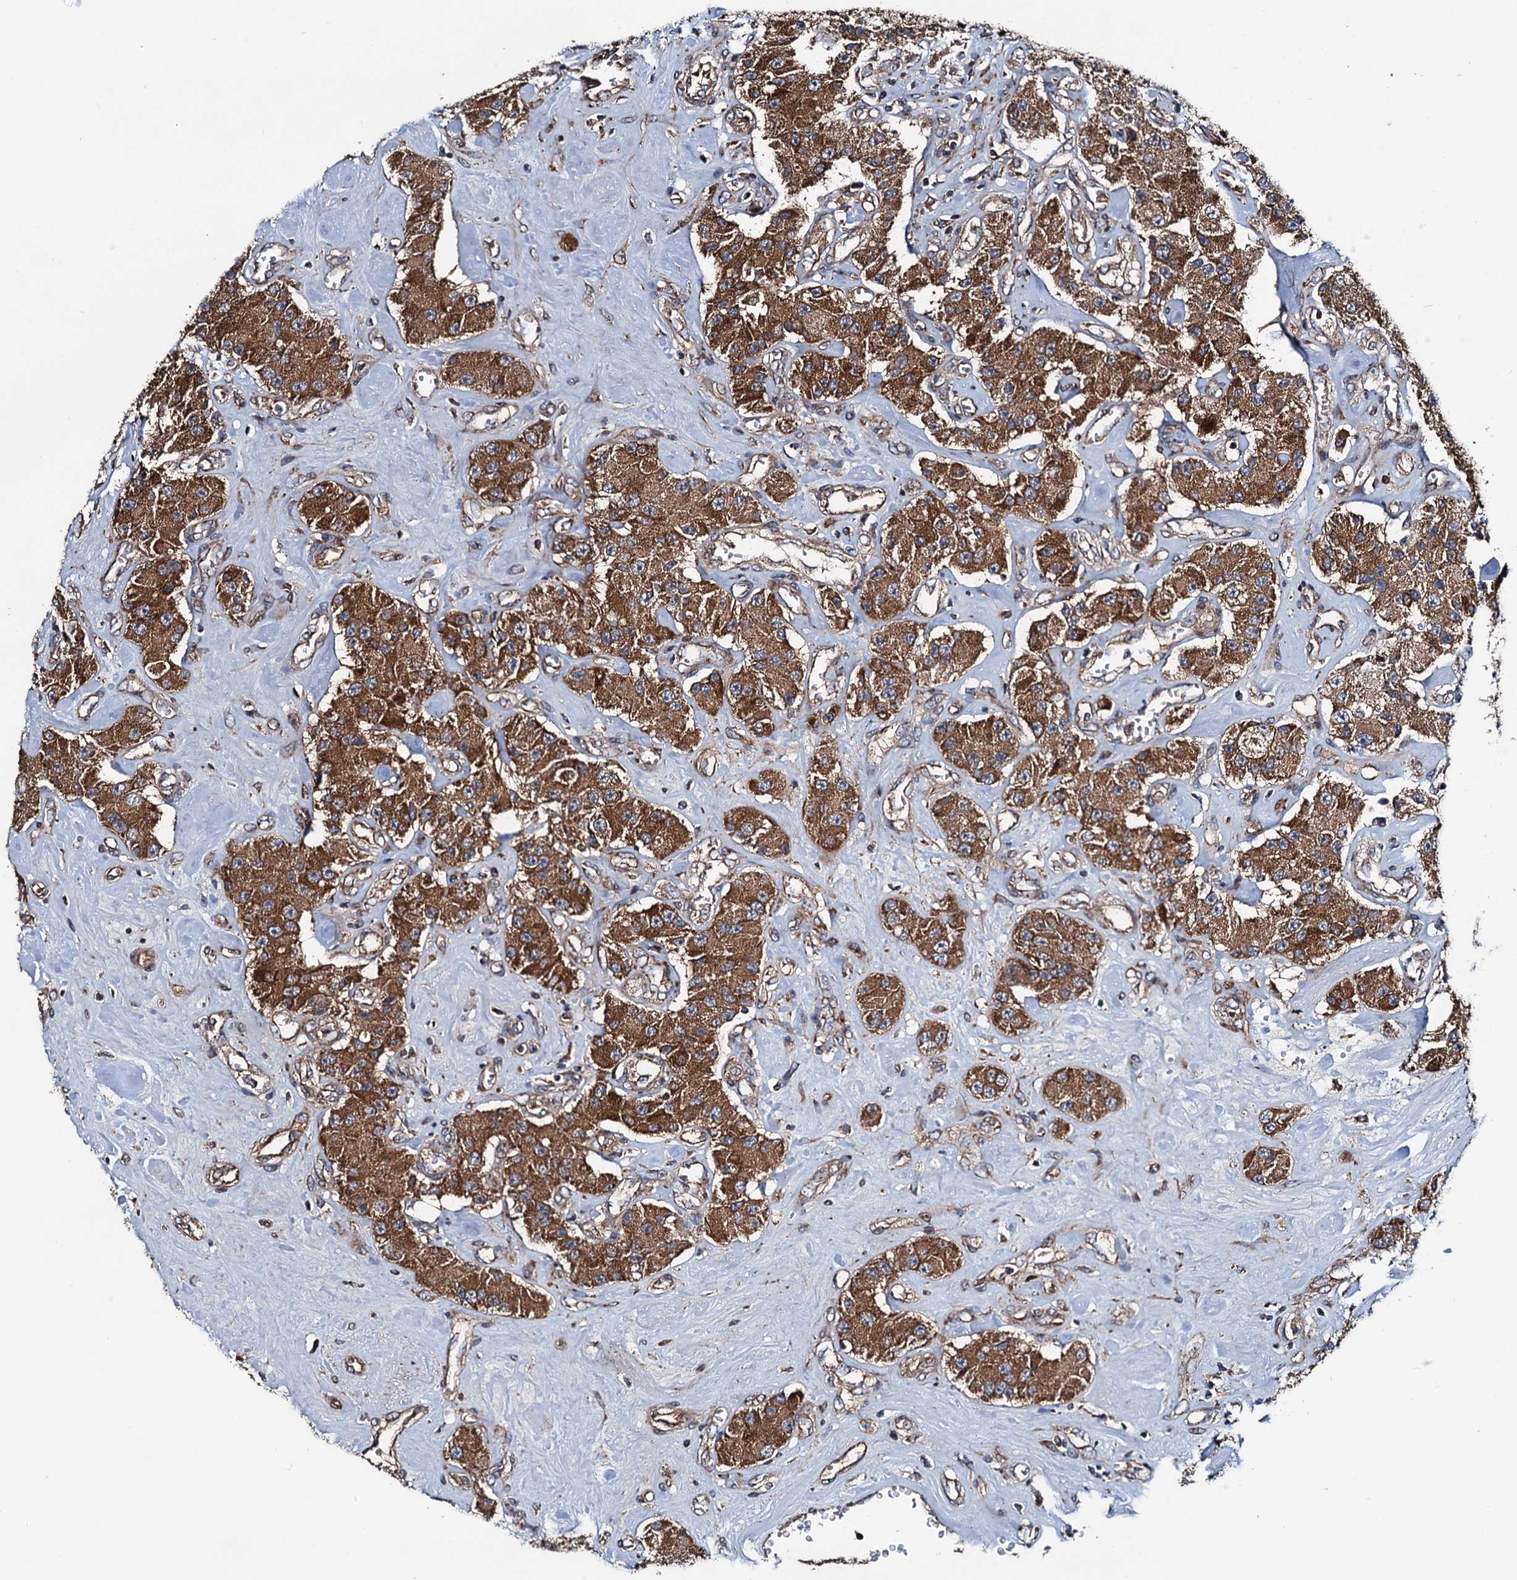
{"staining": {"intensity": "strong", "quantity": ">75%", "location": "cytoplasmic/membranous"}, "tissue": "carcinoid", "cell_type": "Tumor cells", "image_type": "cancer", "snomed": [{"axis": "morphology", "description": "Carcinoid, malignant, NOS"}, {"axis": "topography", "description": "Pancreas"}], "caption": "Strong cytoplasmic/membranous expression is seen in about >75% of tumor cells in carcinoid.", "gene": "NEK1", "patient": {"sex": "male", "age": 41}}